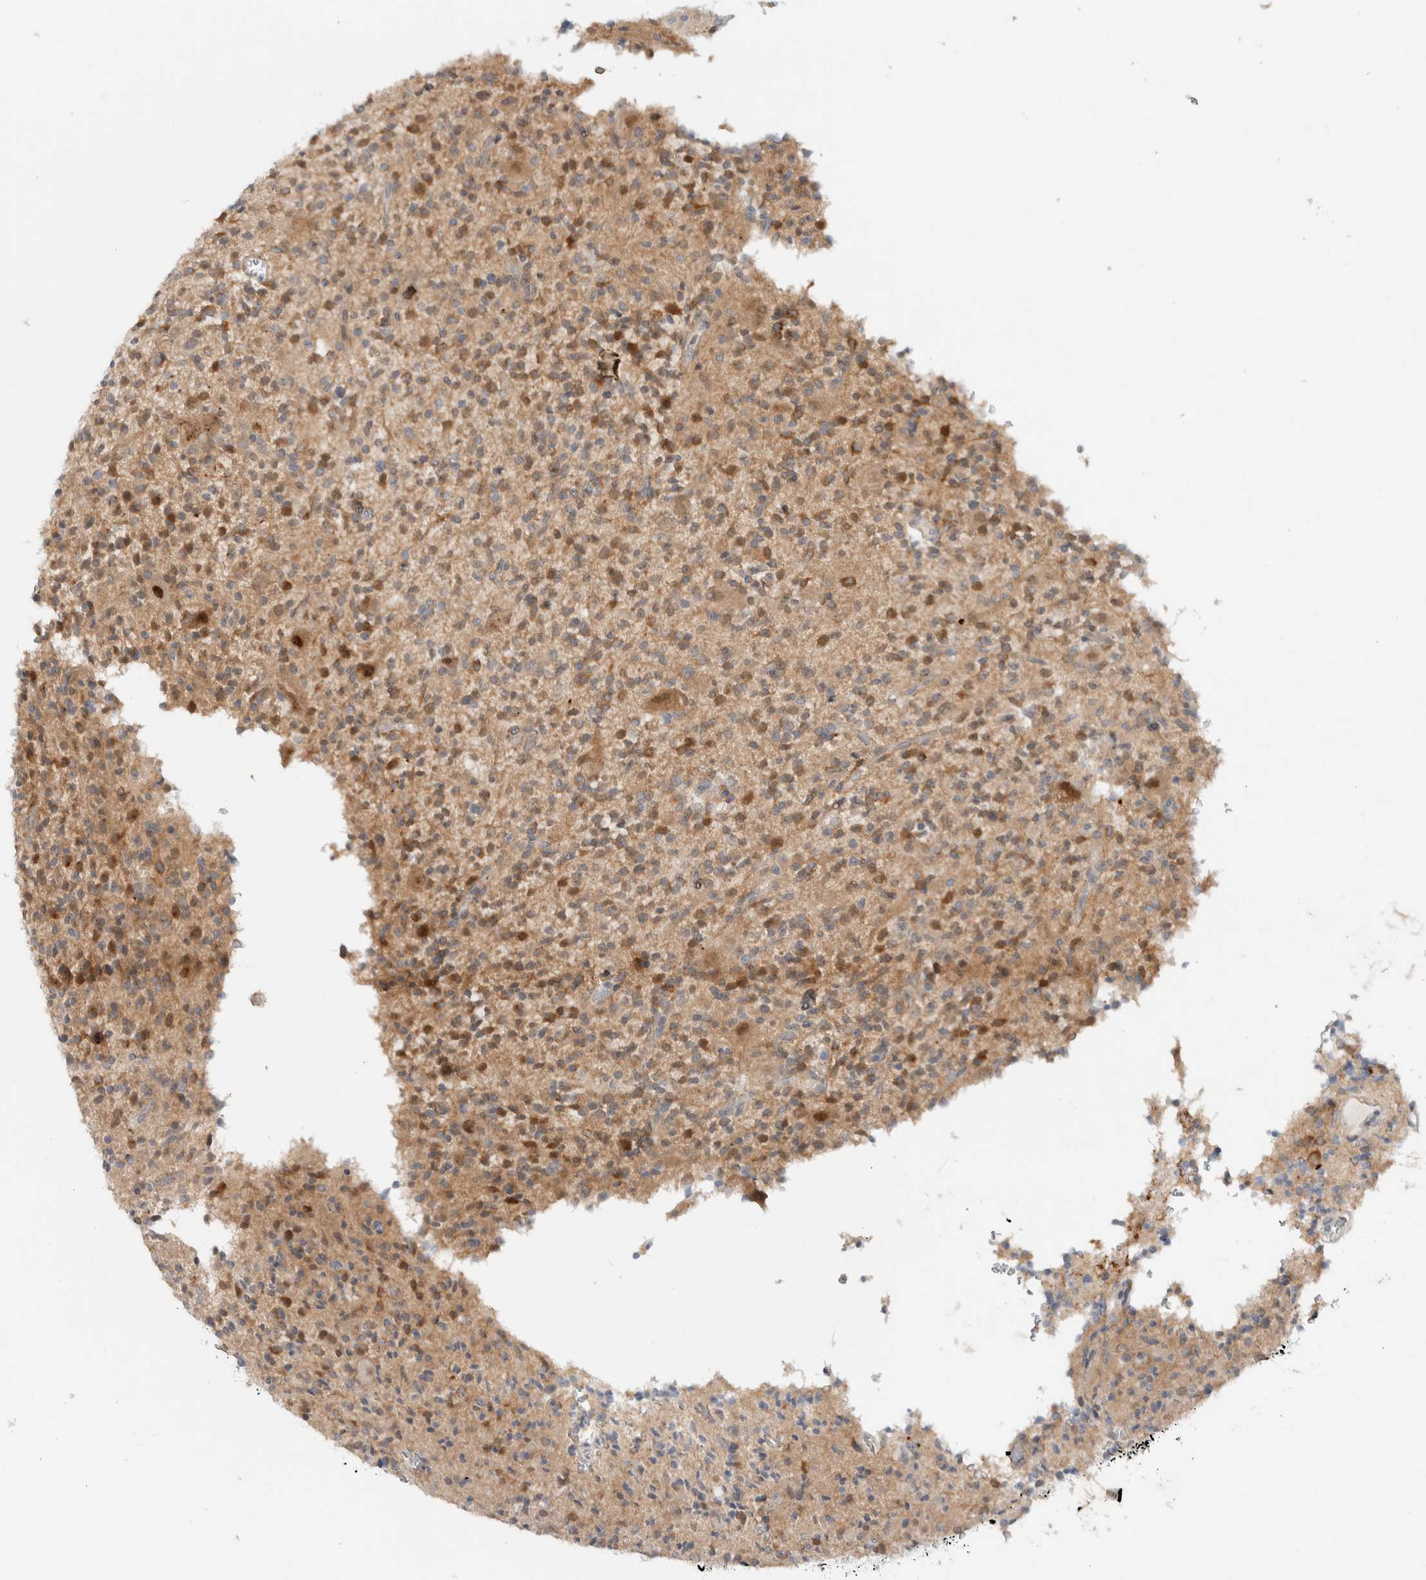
{"staining": {"intensity": "moderate", "quantity": "25%-75%", "location": "cytoplasmic/membranous"}, "tissue": "glioma", "cell_type": "Tumor cells", "image_type": "cancer", "snomed": [{"axis": "morphology", "description": "Glioma, malignant, High grade"}, {"axis": "topography", "description": "Brain"}], "caption": "Glioma was stained to show a protein in brown. There is medium levels of moderate cytoplasmic/membranous expression in about 25%-75% of tumor cells. (brown staining indicates protein expression, while blue staining denotes nuclei).", "gene": "NCR3LG1", "patient": {"sex": "male", "age": 34}}